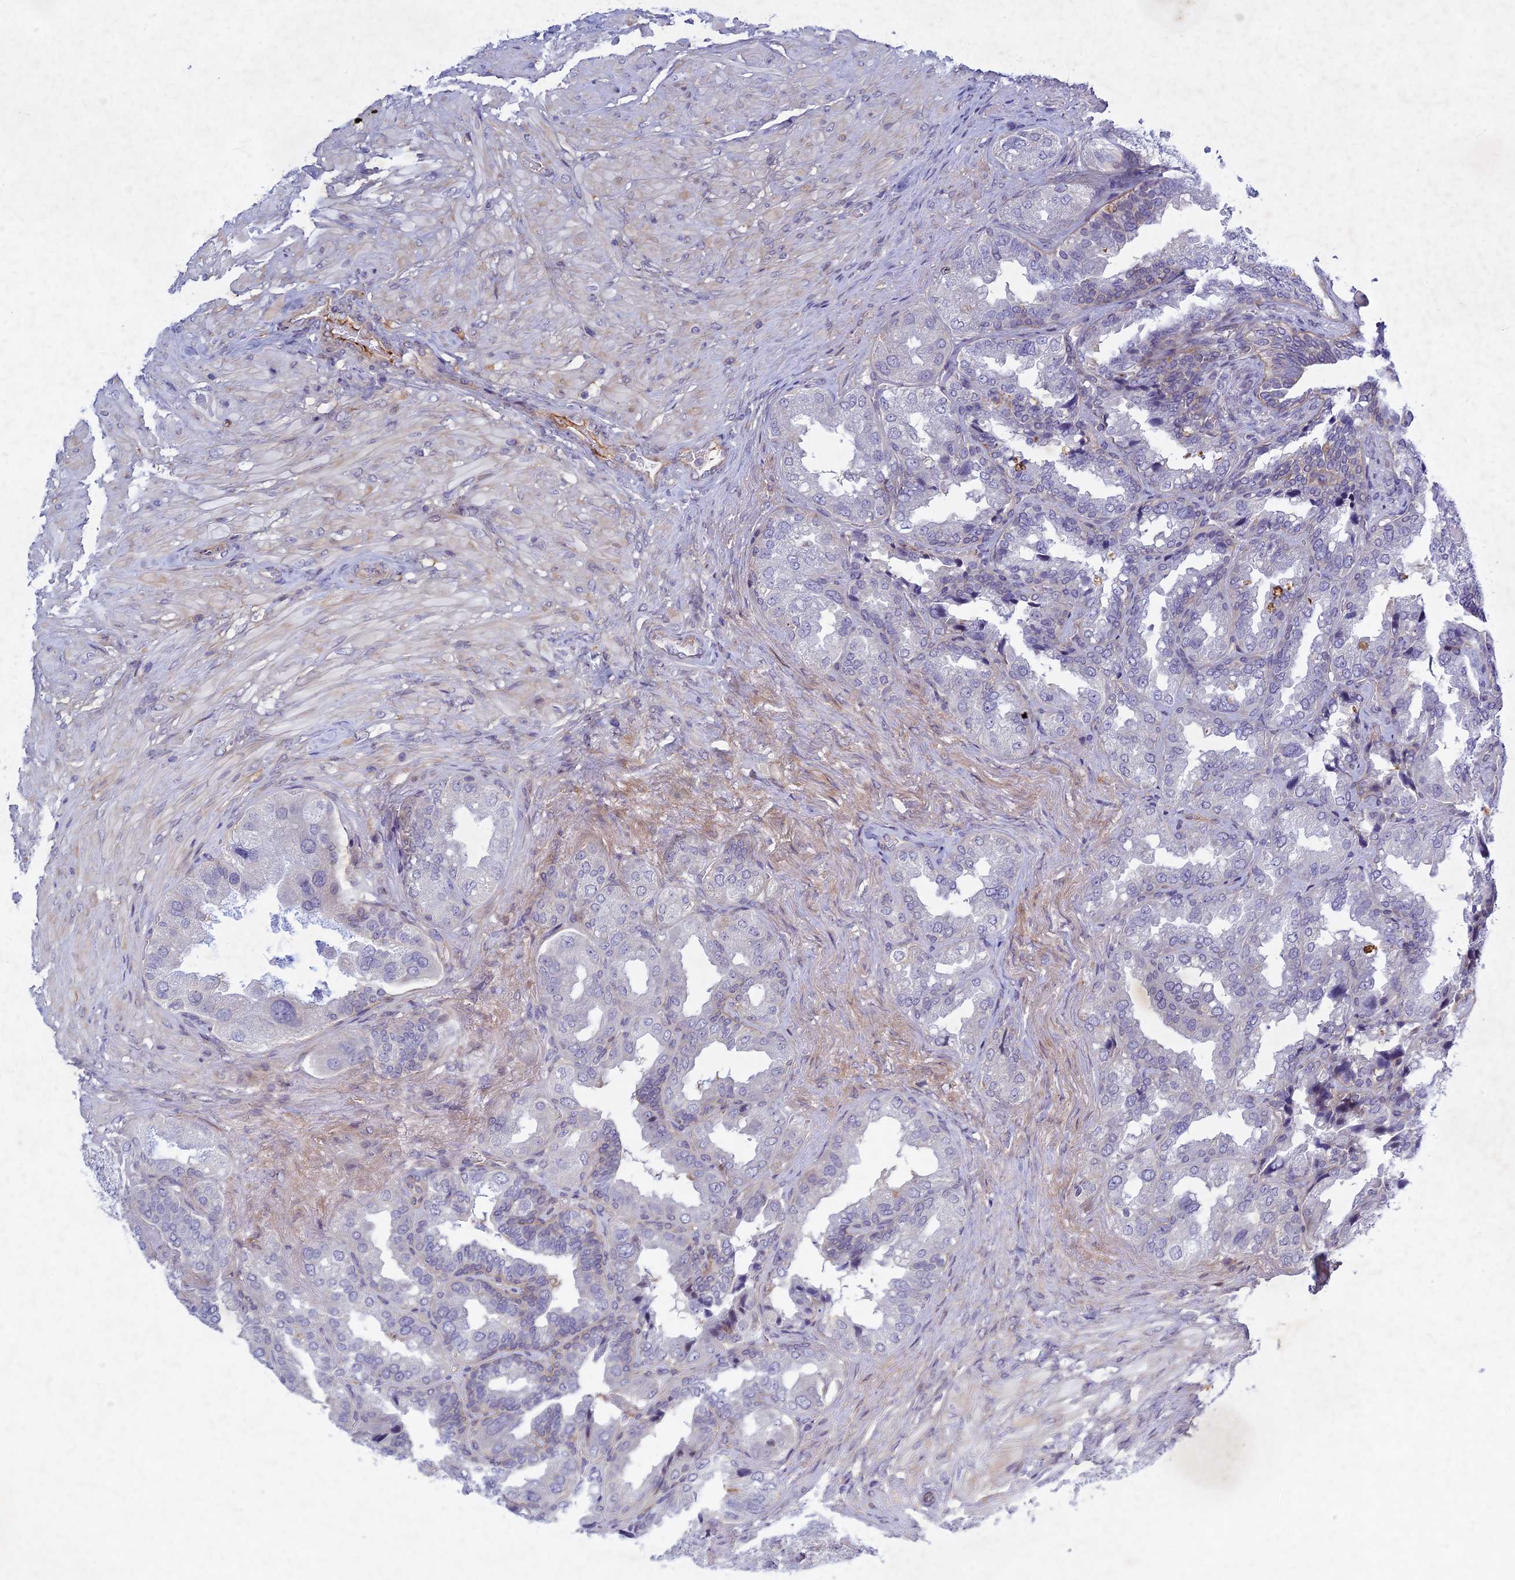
{"staining": {"intensity": "negative", "quantity": "none", "location": "none"}, "tissue": "seminal vesicle", "cell_type": "Glandular cells", "image_type": "normal", "snomed": [{"axis": "morphology", "description": "Normal tissue, NOS"}, {"axis": "topography", "description": "Seminal veicle"}, {"axis": "topography", "description": "Peripheral nerve tissue"}], "caption": "Glandular cells show no significant protein positivity in unremarkable seminal vesicle. (Brightfield microscopy of DAB immunohistochemistry at high magnification).", "gene": "PTHLH", "patient": {"sex": "male", "age": 63}}